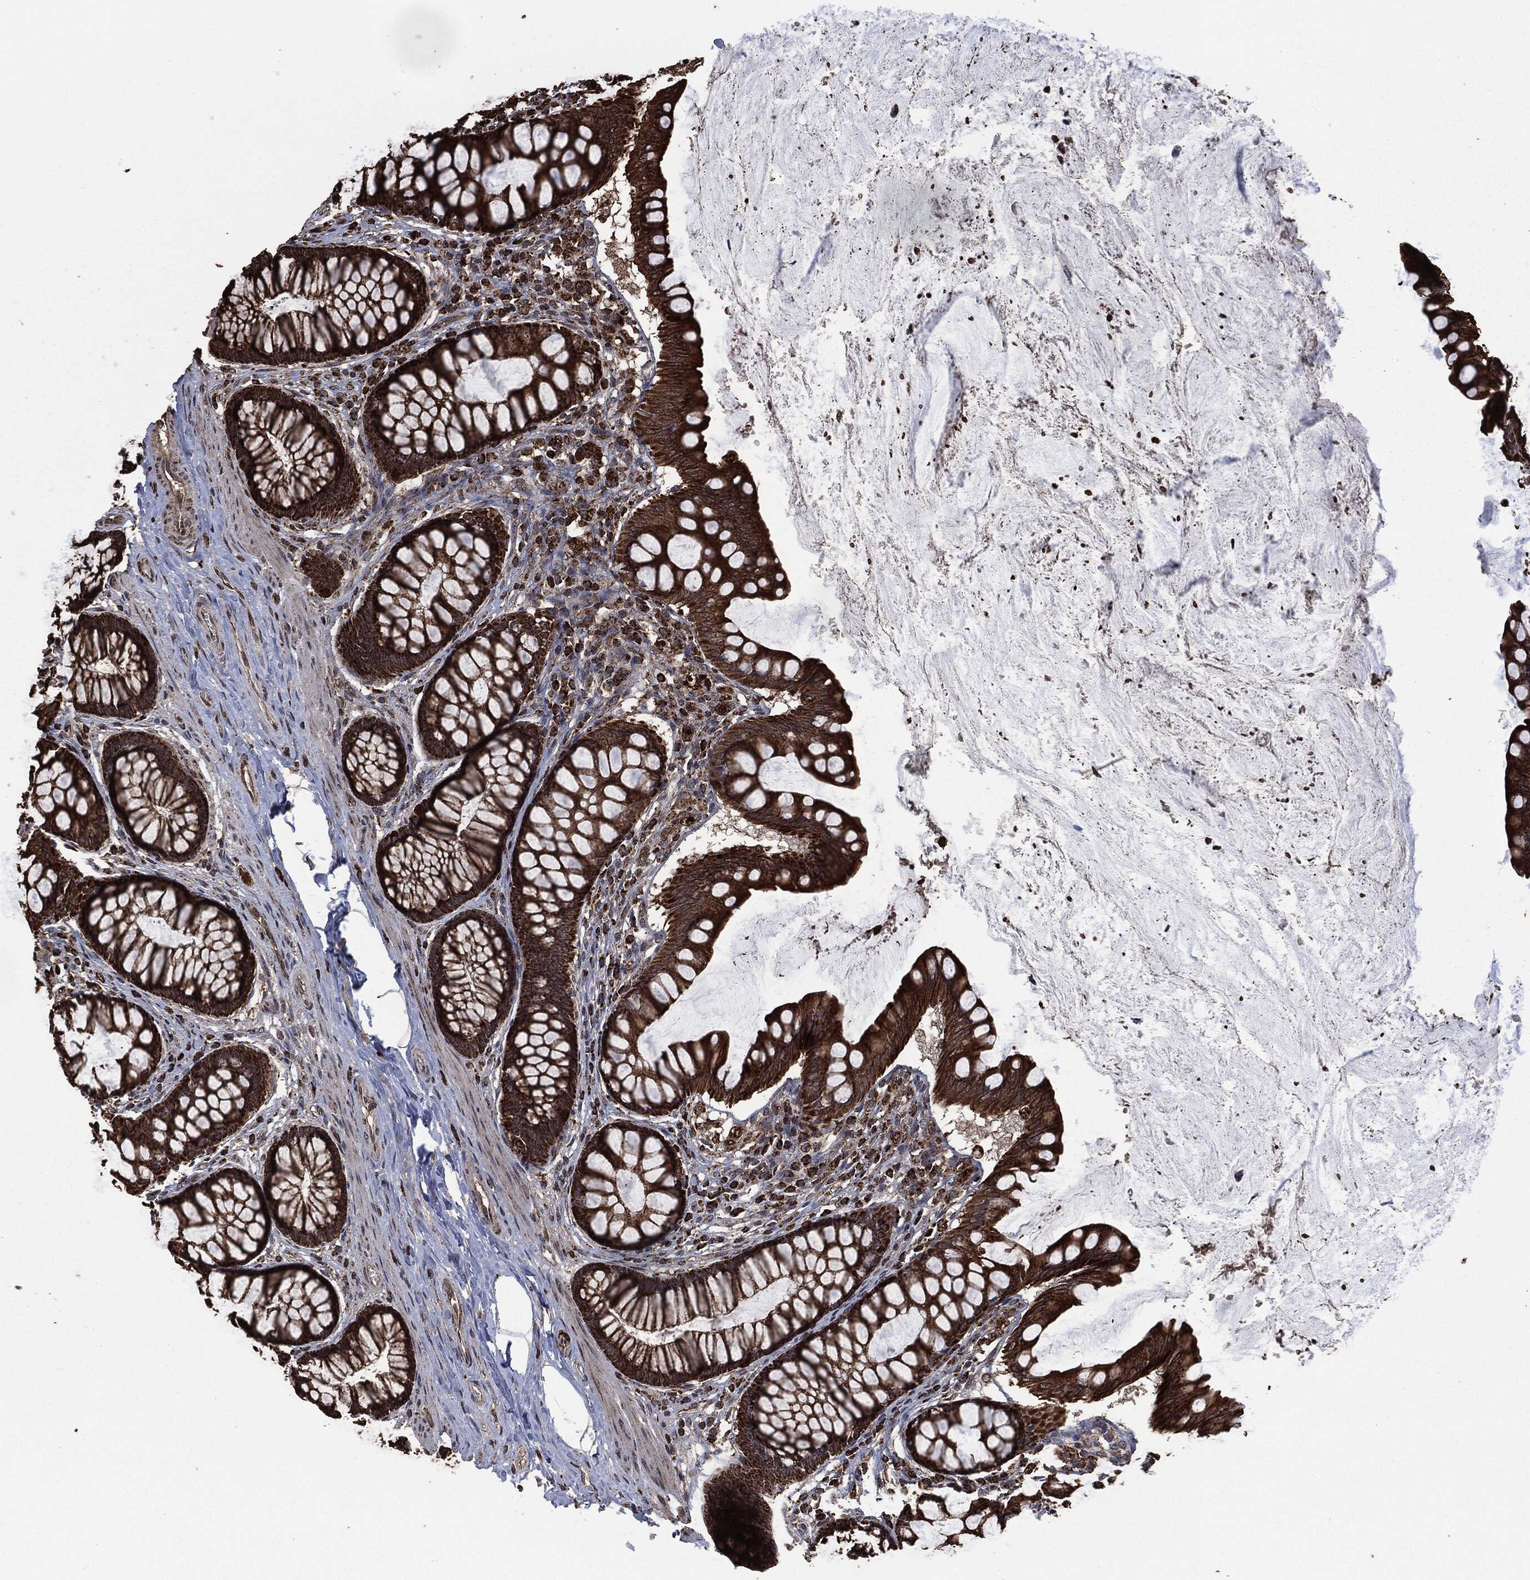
{"staining": {"intensity": "strong", "quantity": ">75%", "location": "cytoplasmic/membranous"}, "tissue": "colon", "cell_type": "Endothelial cells", "image_type": "normal", "snomed": [{"axis": "morphology", "description": "Normal tissue, NOS"}, {"axis": "topography", "description": "Colon"}], "caption": "Human colon stained with a brown dye reveals strong cytoplasmic/membranous positive staining in about >75% of endothelial cells.", "gene": "LIG3", "patient": {"sex": "female", "age": 65}}